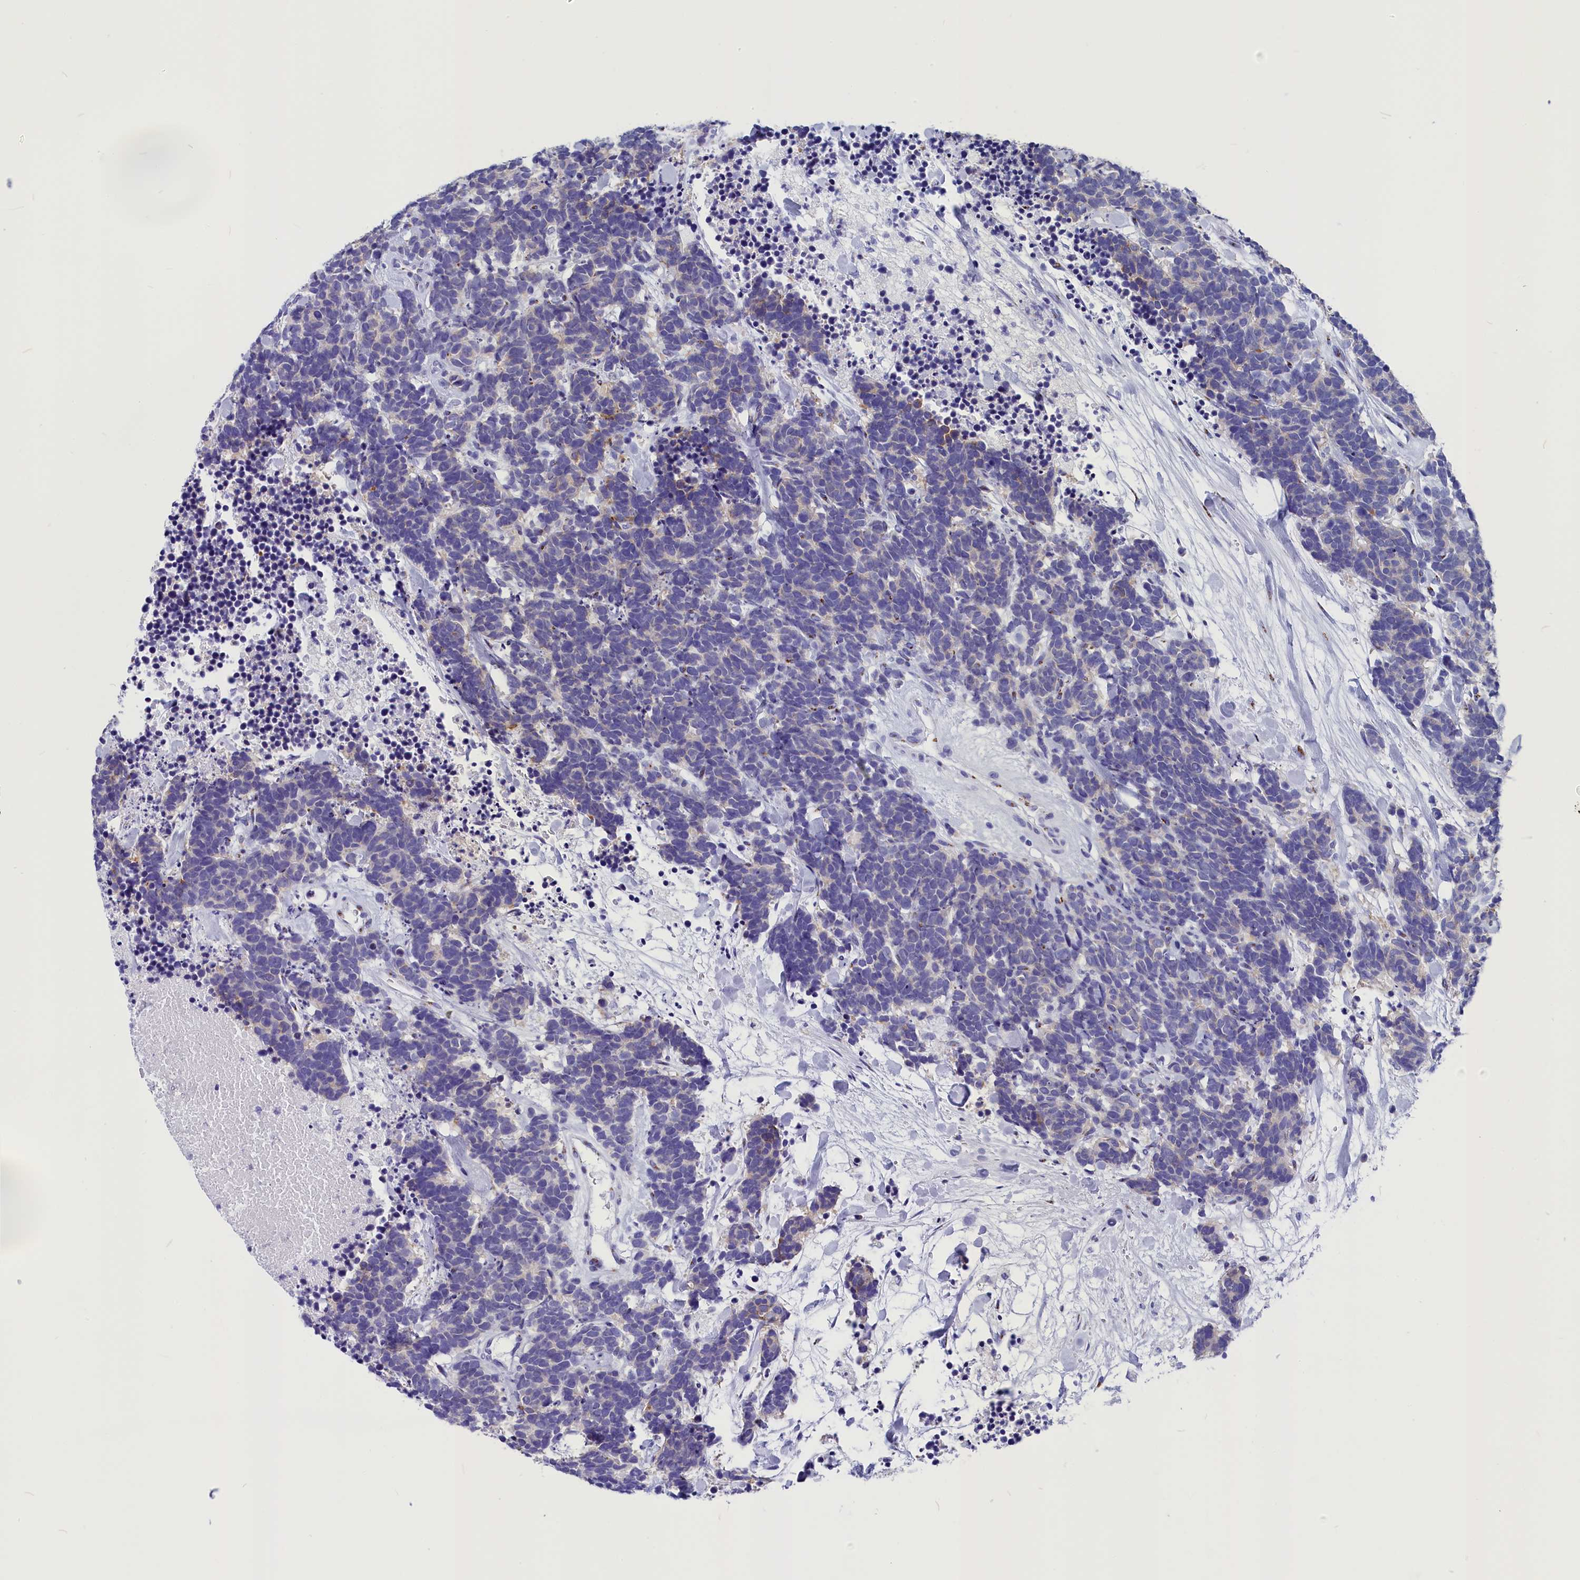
{"staining": {"intensity": "weak", "quantity": "<25%", "location": "cytoplasmic/membranous"}, "tissue": "carcinoid", "cell_type": "Tumor cells", "image_type": "cancer", "snomed": [{"axis": "morphology", "description": "Carcinoma, NOS"}, {"axis": "morphology", "description": "Carcinoid, malignant, NOS"}, {"axis": "topography", "description": "Prostate"}], "caption": "There is no significant staining in tumor cells of carcinoid.", "gene": "AP3B2", "patient": {"sex": "male", "age": 57}}